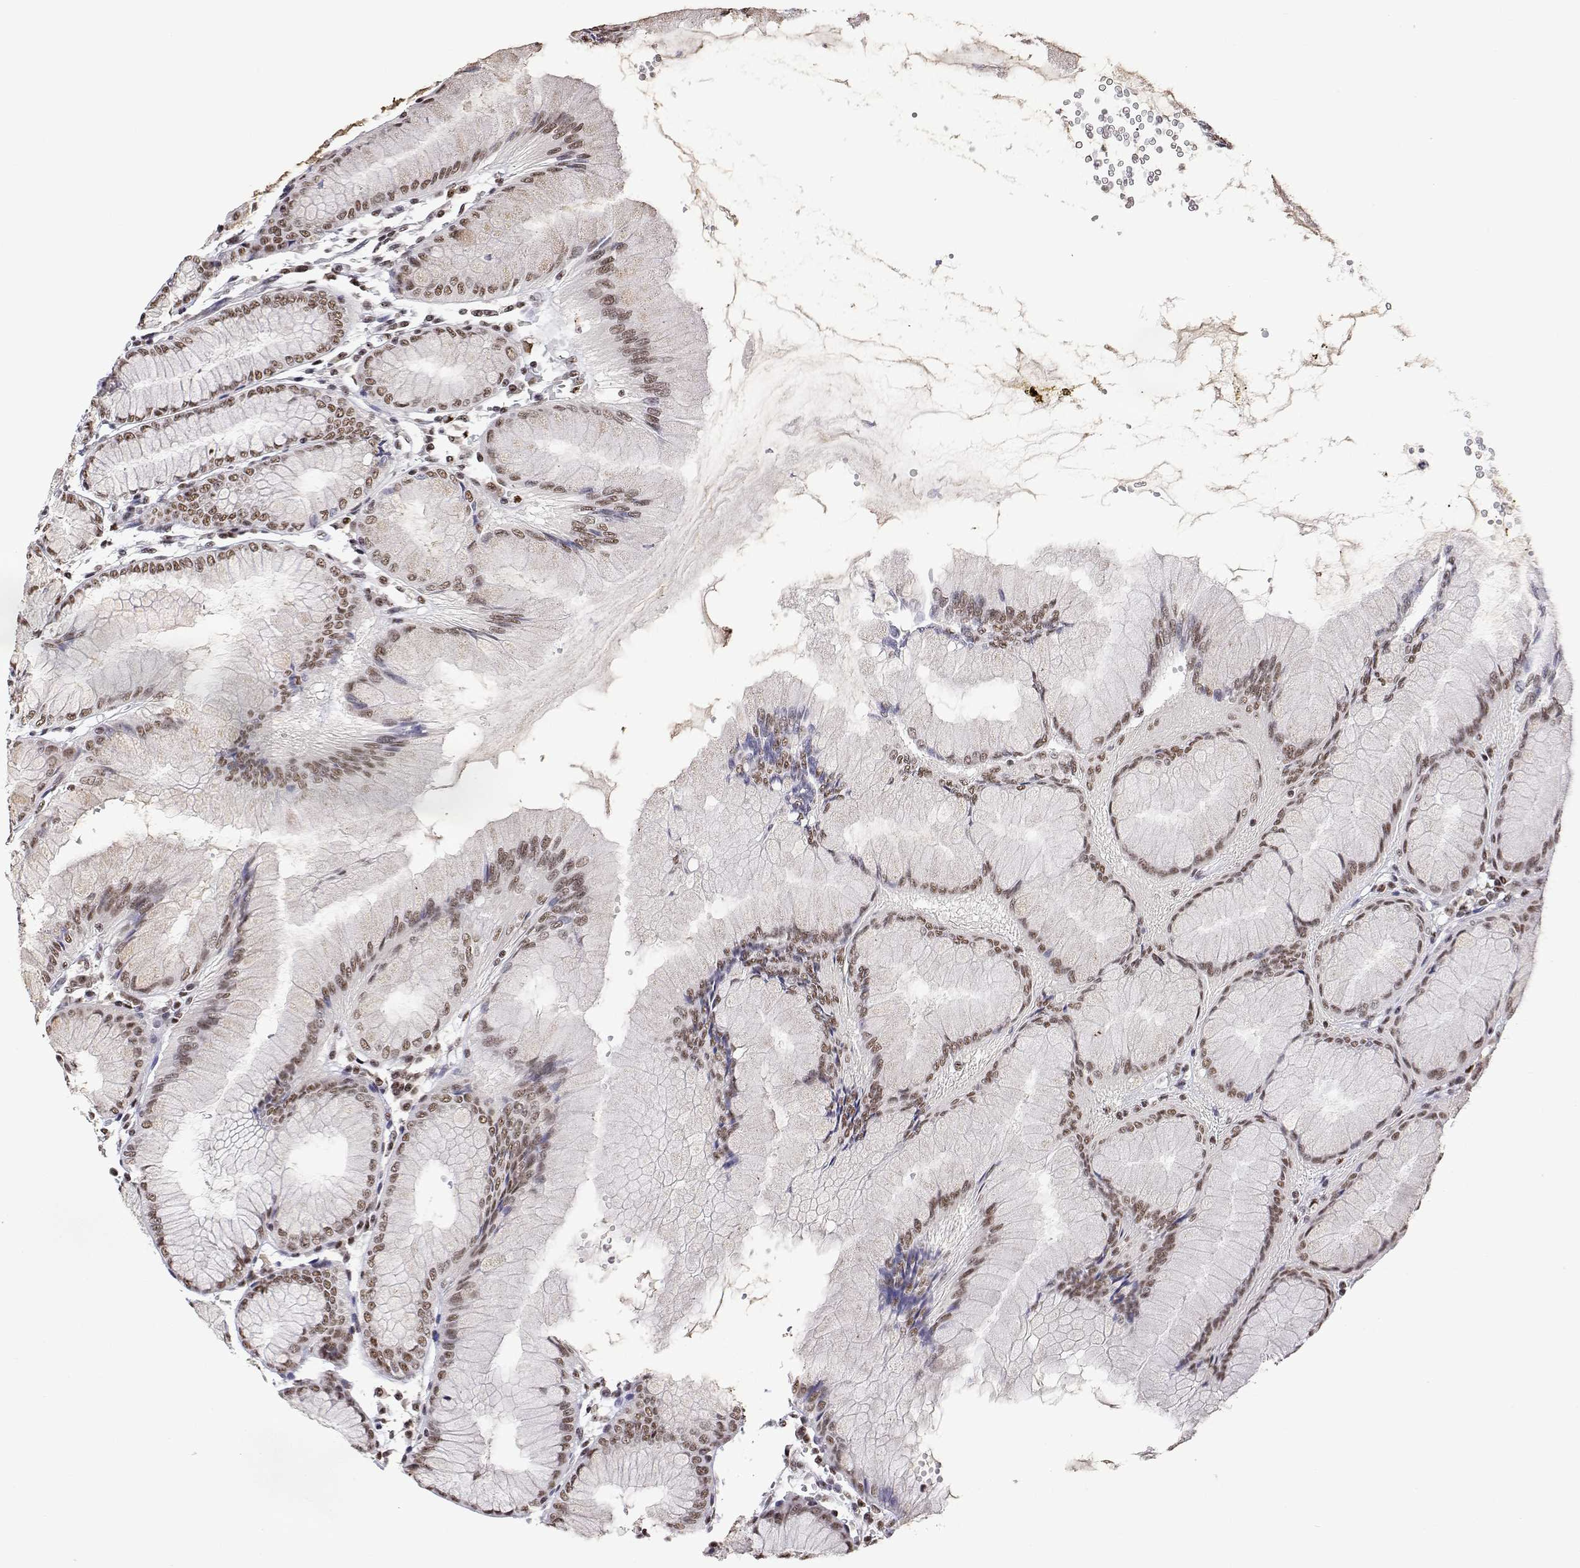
{"staining": {"intensity": "moderate", "quantity": ">75%", "location": "nuclear"}, "tissue": "stomach", "cell_type": "Glandular cells", "image_type": "normal", "snomed": [{"axis": "morphology", "description": "Normal tissue, NOS"}, {"axis": "topography", "description": "Stomach"}], "caption": "Immunohistochemistry (IHC) (DAB (3,3'-diaminobenzidine)) staining of benign human stomach displays moderate nuclear protein positivity in about >75% of glandular cells.", "gene": "ADAR", "patient": {"sex": "female", "age": 57}}